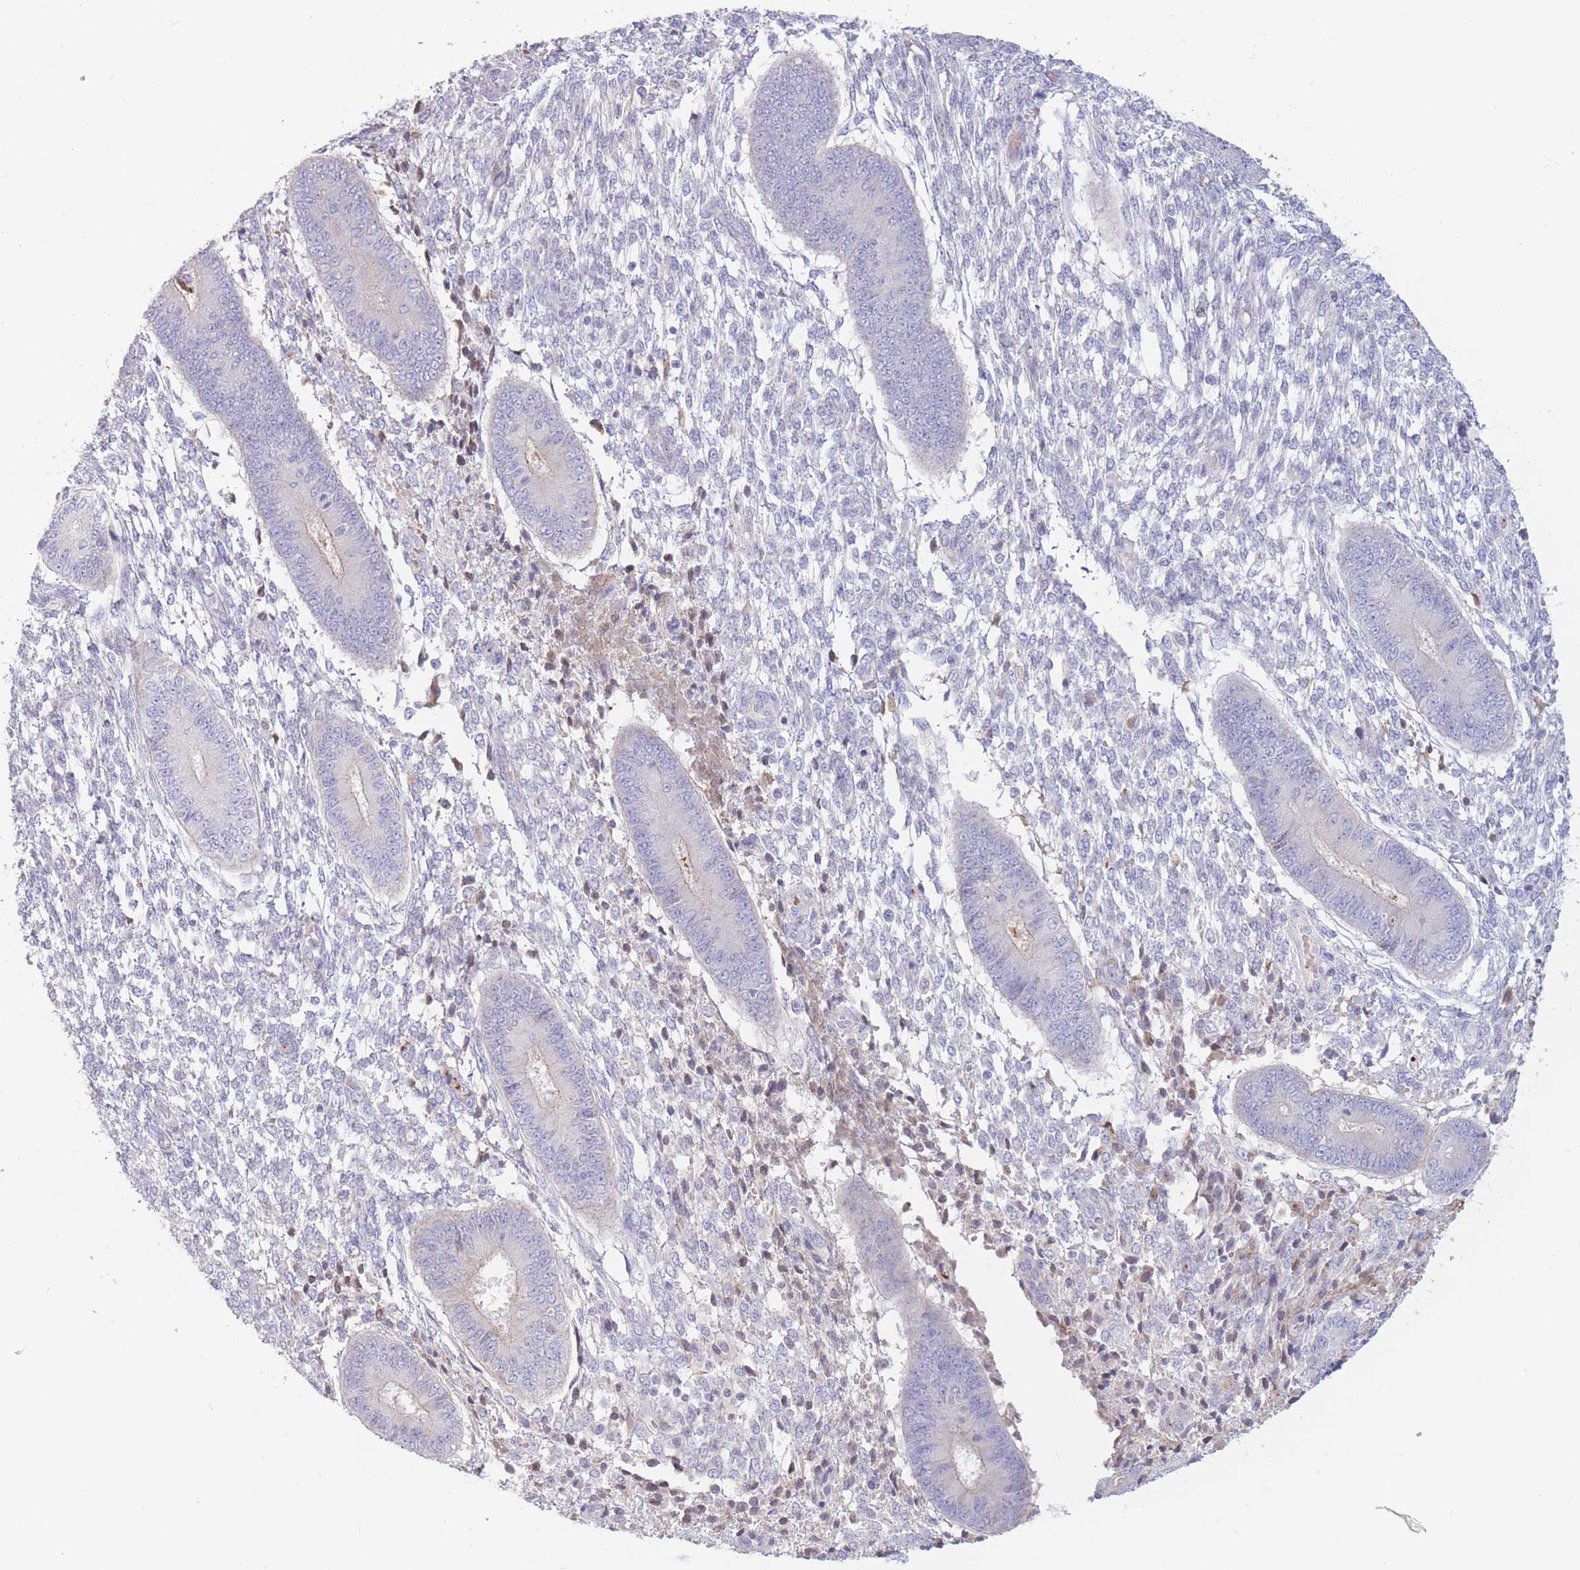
{"staining": {"intensity": "negative", "quantity": "none", "location": "none"}, "tissue": "endometrium", "cell_type": "Cells in endometrial stroma", "image_type": "normal", "snomed": [{"axis": "morphology", "description": "Normal tissue, NOS"}, {"axis": "topography", "description": "Endometrium"}], "caption": "A histopathology image of human endometrium is negative for staining in cells in endometrial stroma. (DAB (3,3'-diaminobenzidine) immunohistochemistry, high magnification).", "gene": "PTGDR", "patient": {"sex": "female", "age": 49}}